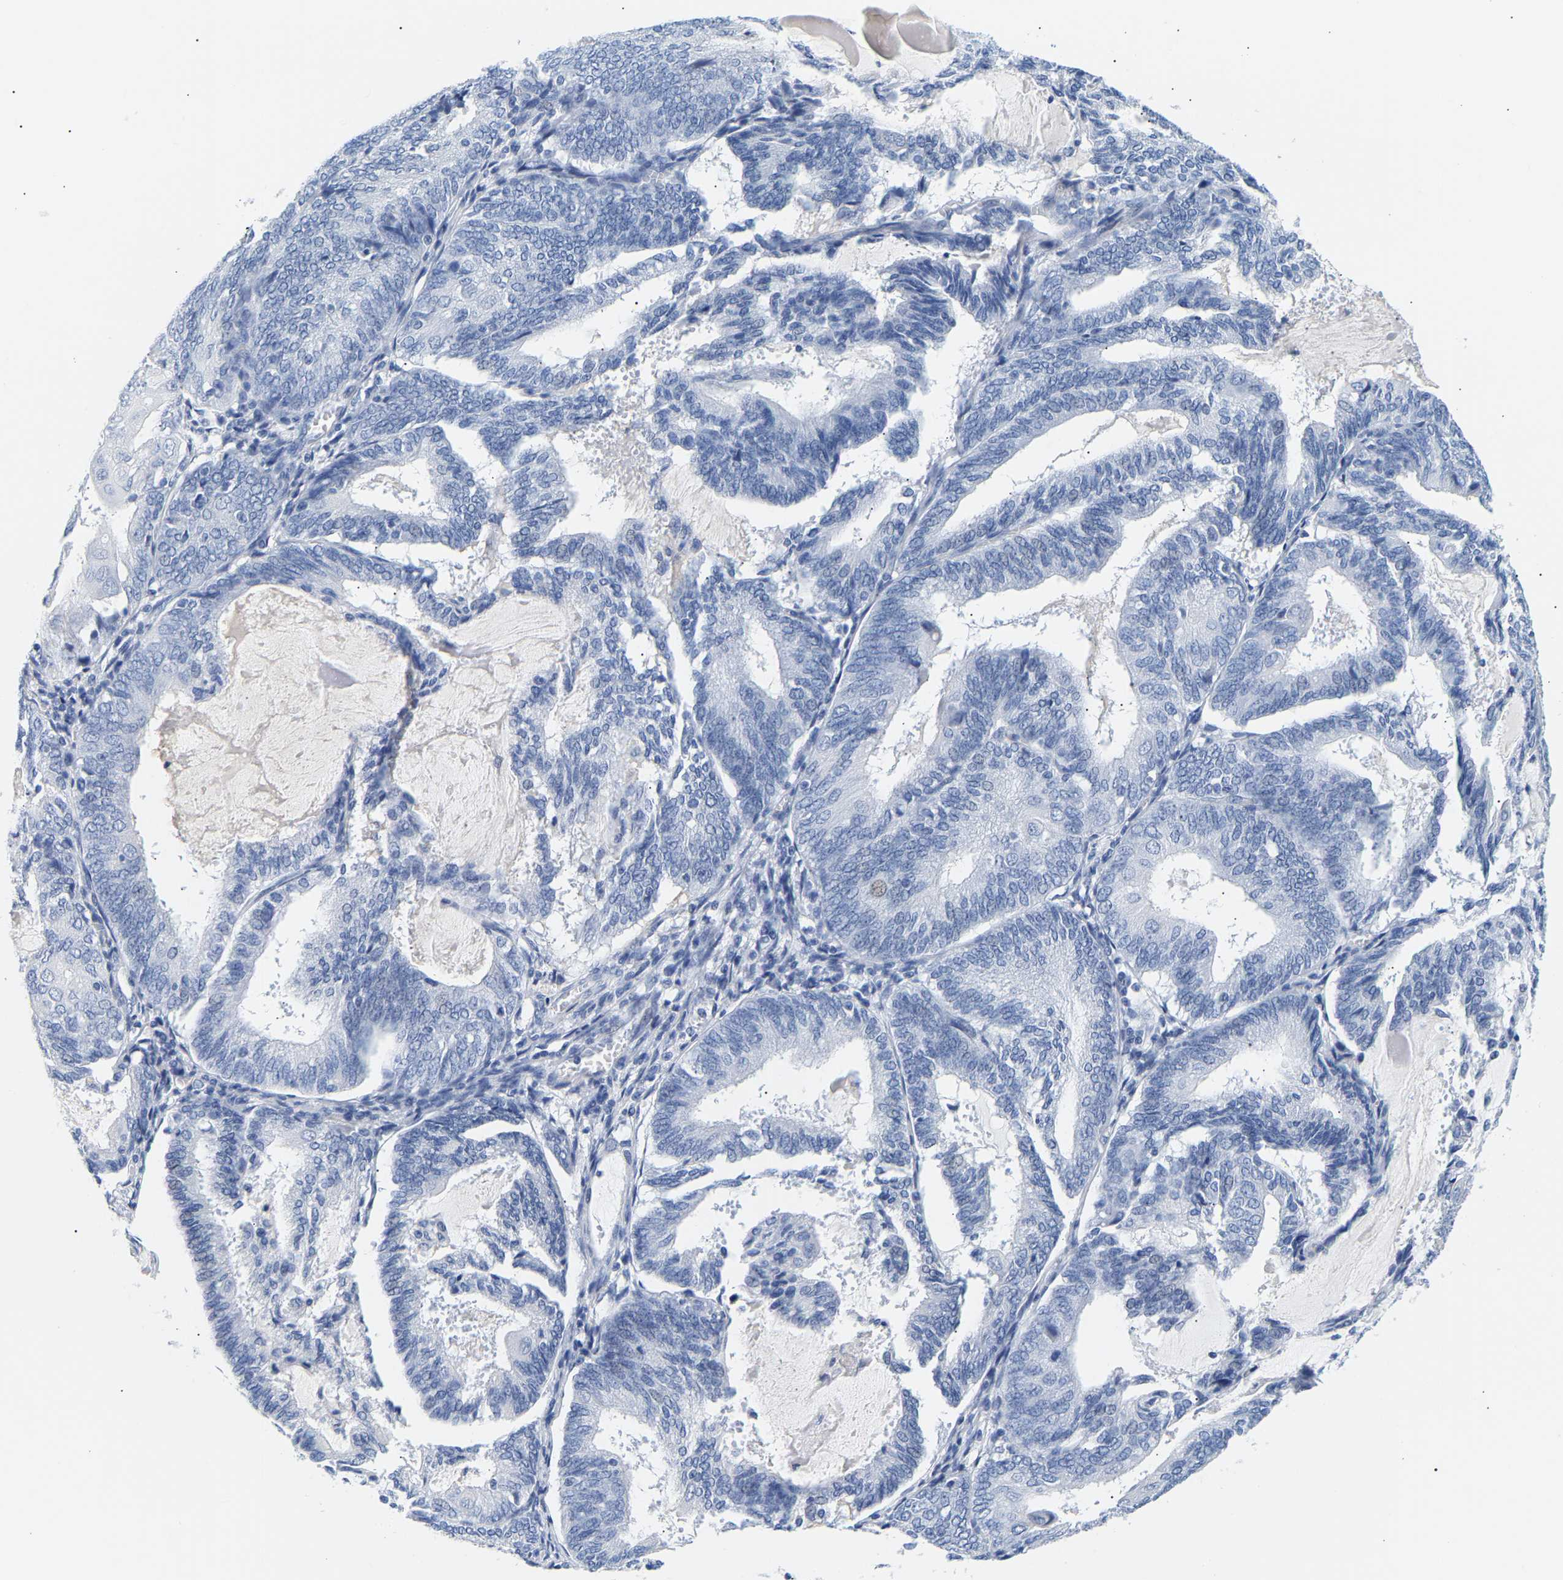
{"staining": {"intensity": "negative", "quantity": "none", "location": "none"}, "tissue": "endometrial cancer", "cell_type": "Tumor cells", "image_type": "cancer", "snomed": [{"axis": "morphology", "description": "Adenocarcinoma, NOS"}, {"axis": "topography", "description": "Endometrium"}], "caption": "This is a image of immunohistochemistry staining of adenocarcinoma (endometrial), which shows no staining in tumor cells.", "gene": "SPINK2", "patient": {"sex": "female", "age": 81}}